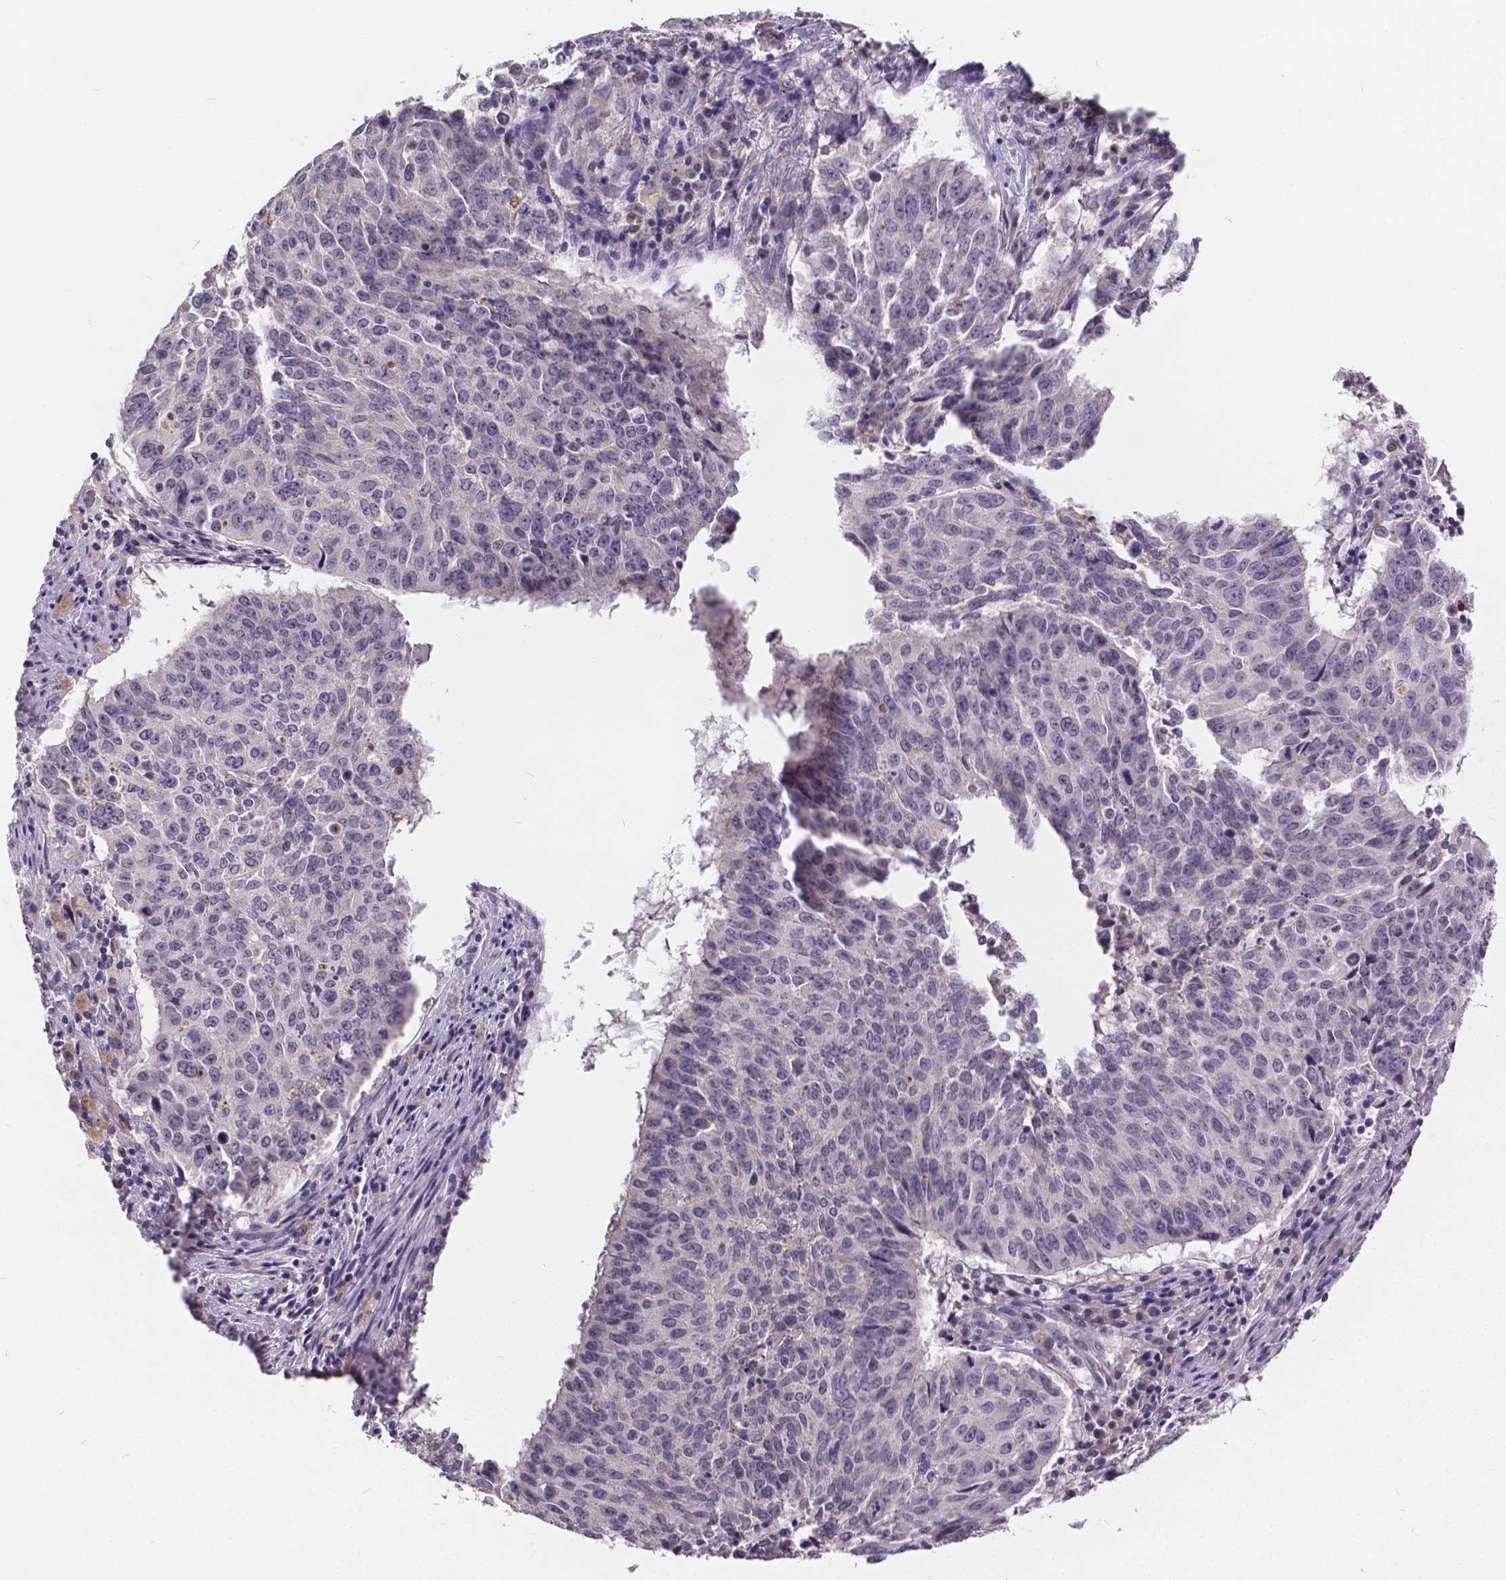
{"staining": {"intensity": "negative", "quantity": "none", "location": "none"}, "tissue": "lung cancer", "cell_type": "Tumor cells", "image_type": "cancer", "snomed": [{"axis": "morphology", "description": "Normal tissue, NOS"}, {"axis": "morphology", "description": "Squamous cell carcinoma, NOS"}, {"axis": "topography", "description": "Bronchus"}, {"axis": "topography", "description": "Lung"}], "caption": "Immunohistochemical staining of human lung squamous cell carcinoma exhibits no significant expression in tumor cells.", "gene": "CTNNA2", "patient": {"sex": "male", "age": 64}}